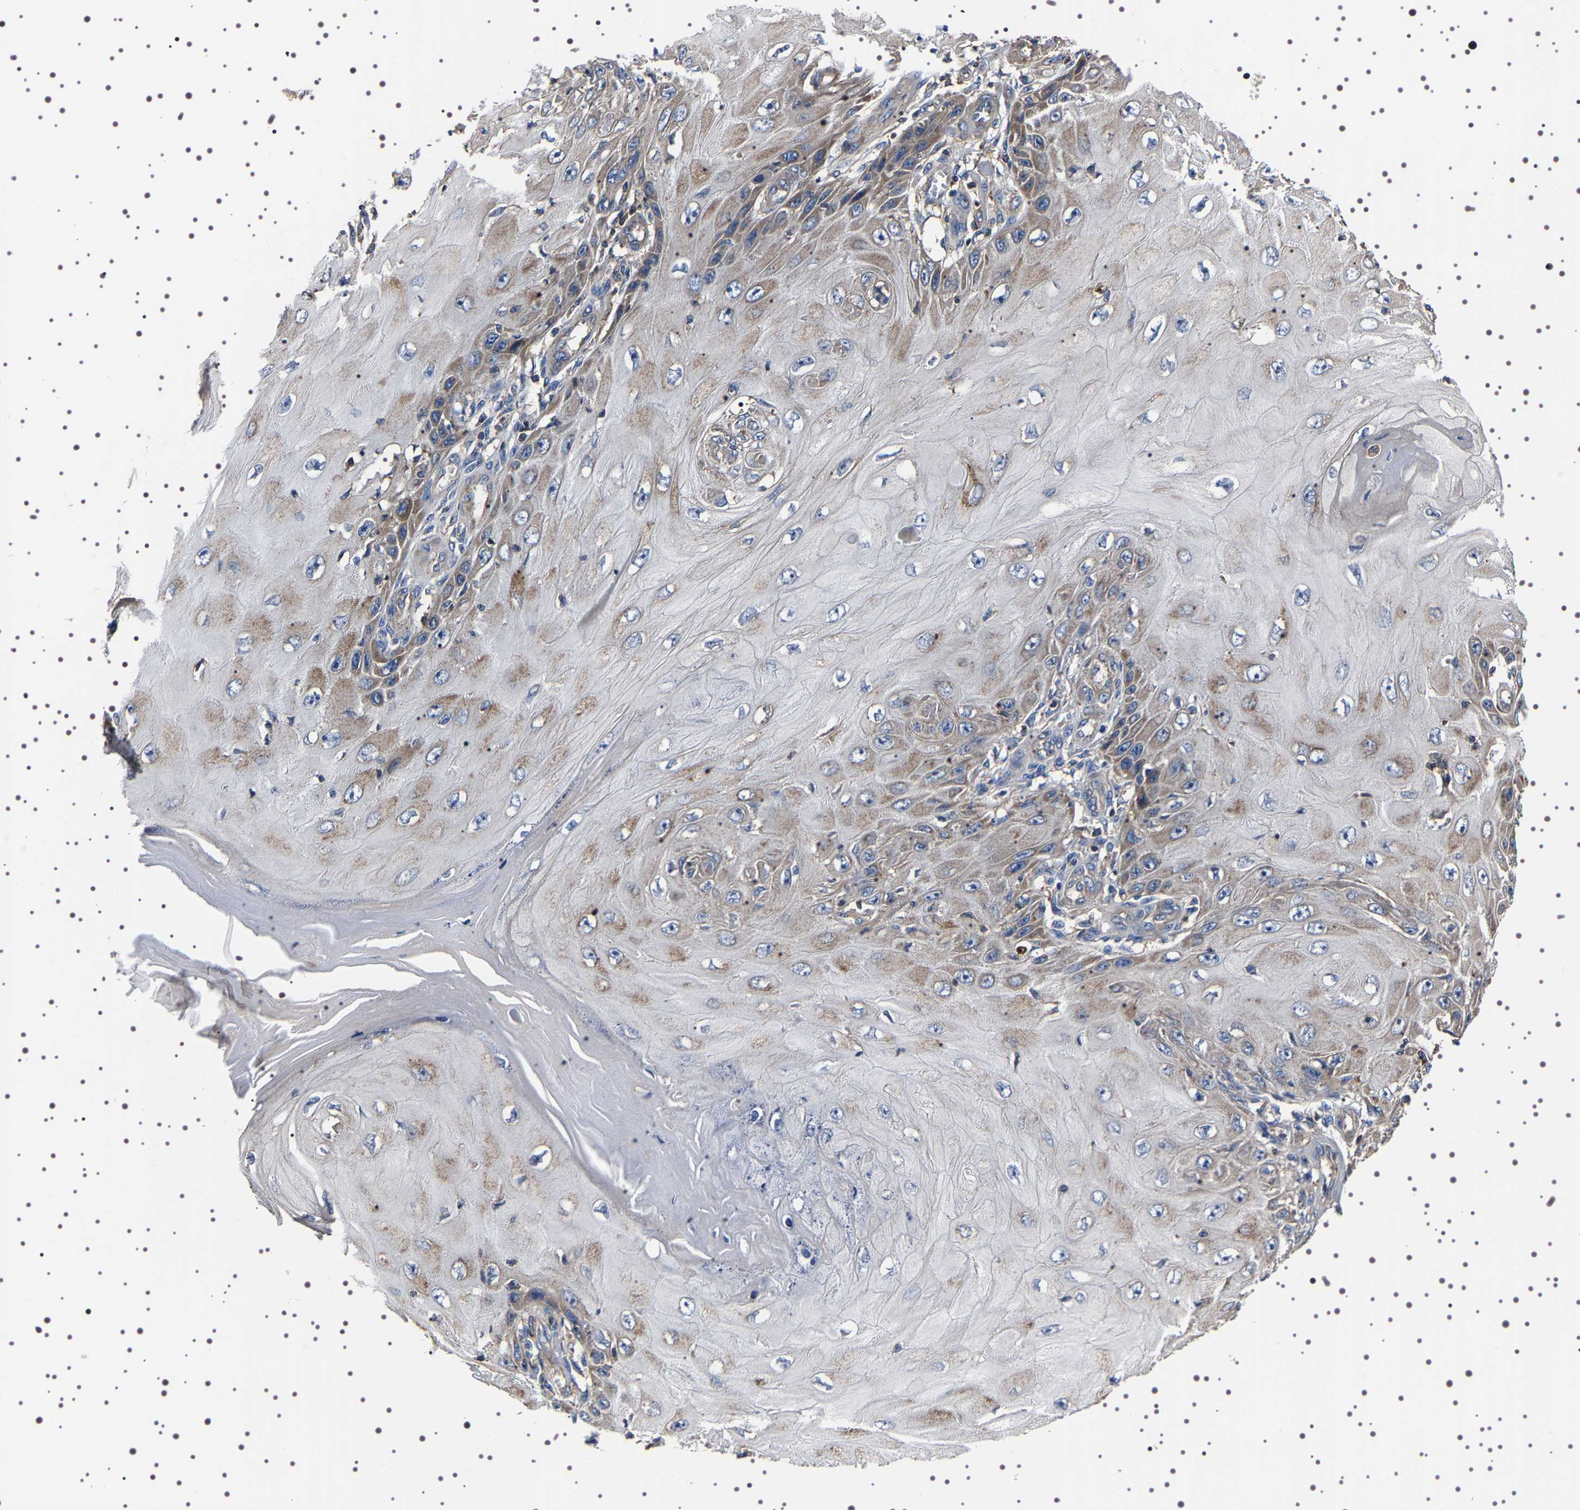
{"staining": {"intensity": "moderate", "quantity": ">75%", "location": "cytoplasmic/membranous"}, "tissue": "skin cancer", "cell_type": "Tumor cells", "image_type": "cancer", "snomed": [{"axis": "morphology", "description": "Squamous cell carcinoma, NOS"}, {"axis": "topography", "description": "Skin"}], "caption": "There is medium levels of moderate cytoplasmic/membranous staining in tumor cells of skin cancer (squamous cell carcinoma), as demonstrated by immunohistochemical staining (brown color).", "gene": "WDR1", "patient": {"sex": "female", "age": 73}}